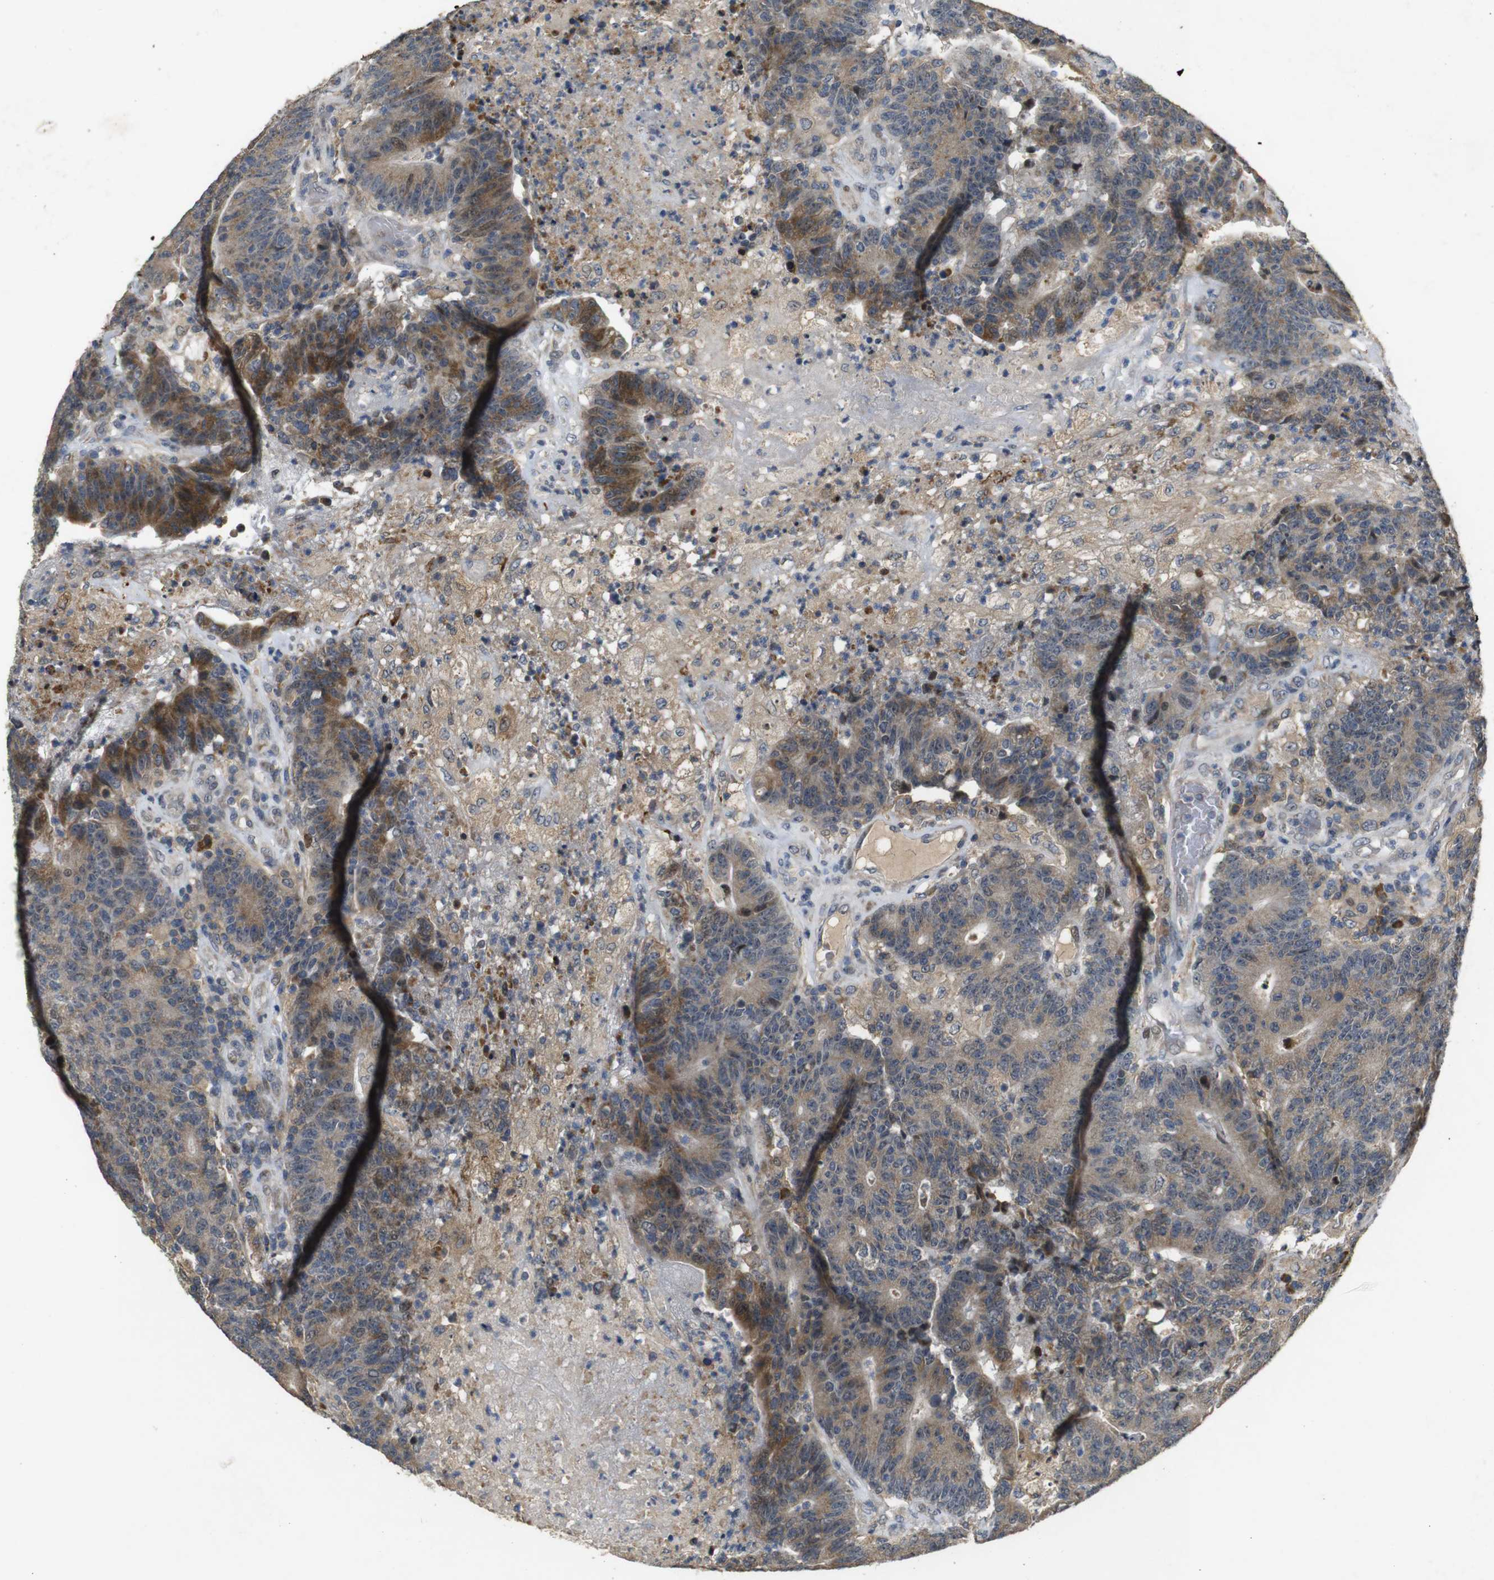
{"staining": {"intensity": "weak", "quantity": ">75%", "location": "cytoplasmic/membranous"}, "tissue": "colorectal cancer", "cell_type": "Tumor cells", "image_type": "cancer", "snomed": [{"axis": "morphology", "description": "Normal tissue, NOS"}, {"axis": "morphology", "description": "Adenocarcinoma, NOS"}, {"axis": "topography", "description": "Colon"}], "caption": "Protein expression analysis of human adenocarcinoma (colorectal) reveals weak cytoplasmic/membranous positivity in about >75% of tumor cells.", "gene": "MAGI2", "patient": {"sex": "female", "age": 75}}